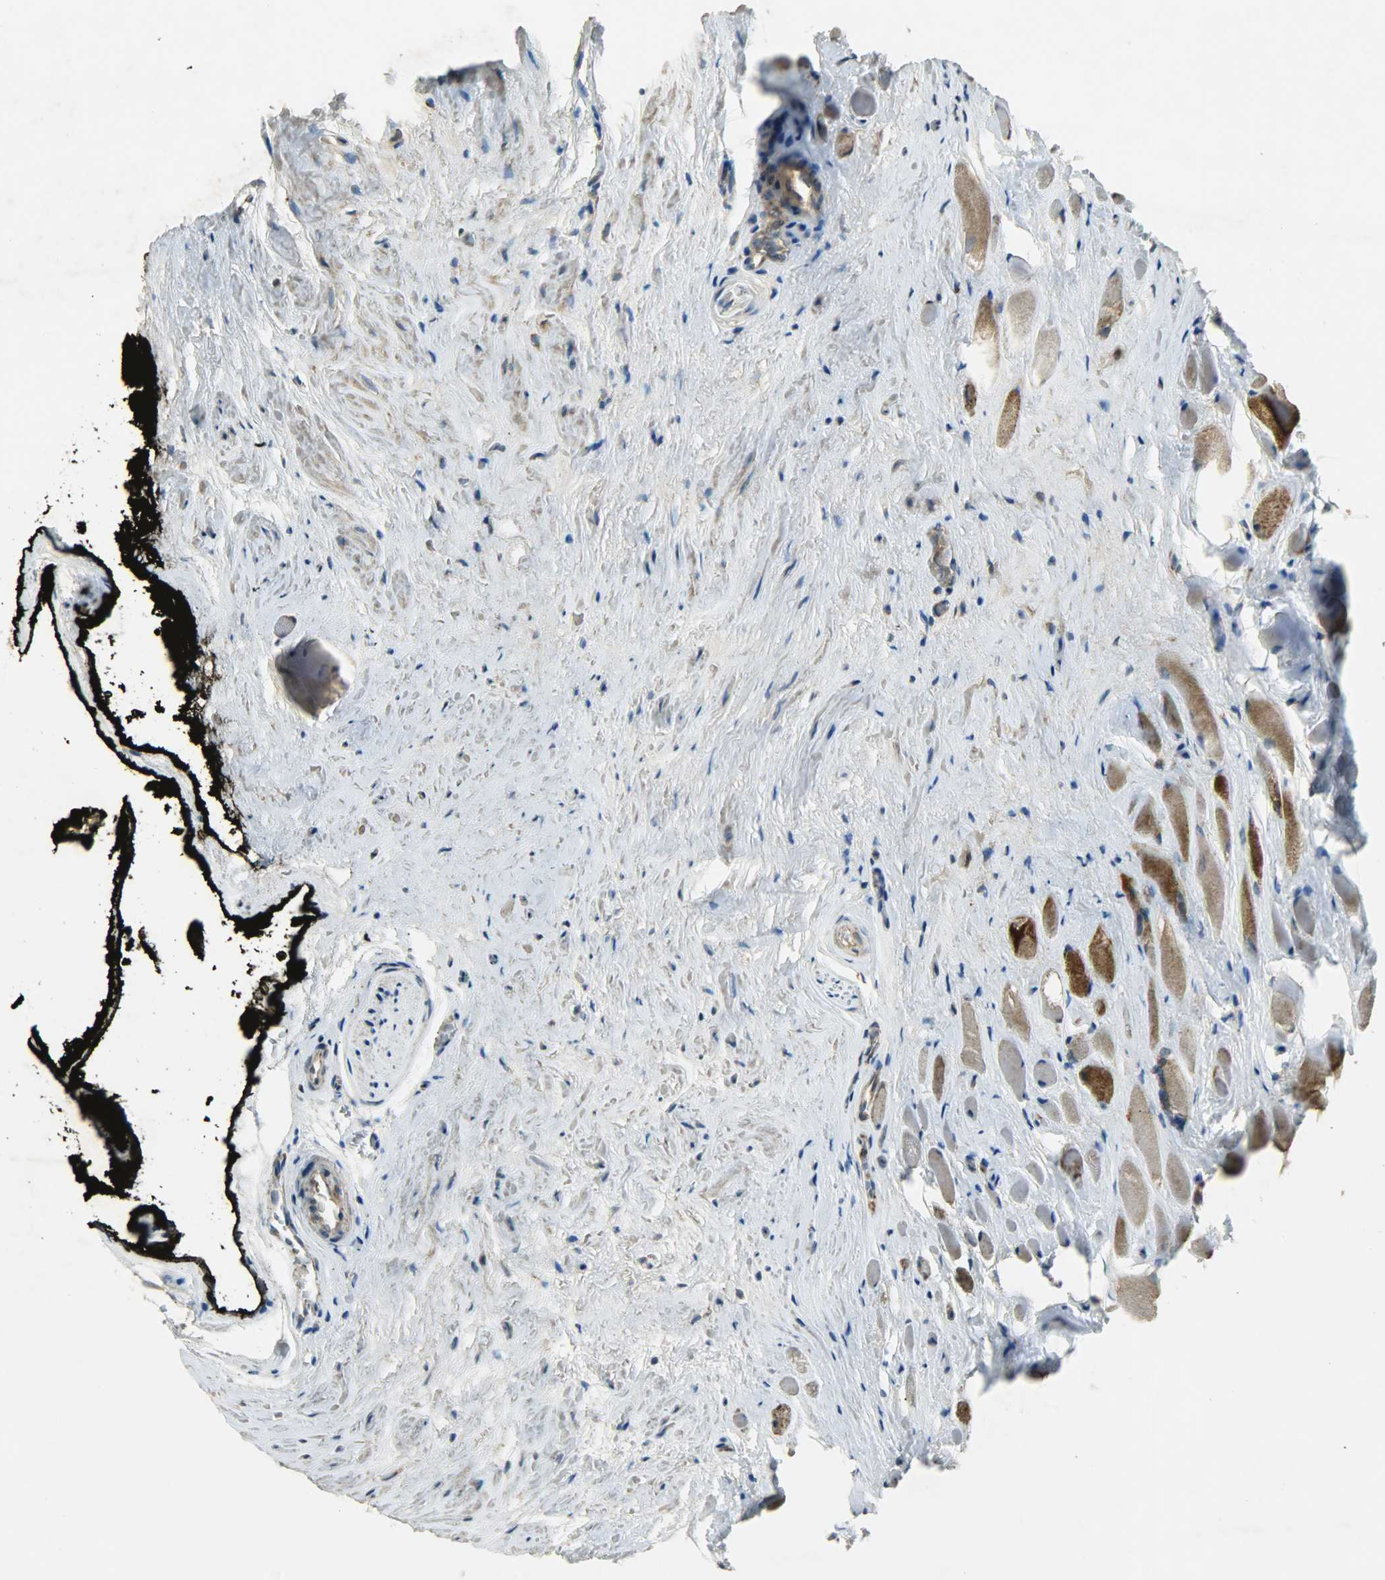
{"staining": {"intensity": "moderate", "quantity": ">75%", "location": "cytoplasmic/membranous"}, "tissue": "prostate cancer", "cell_type": "Tumor cells", "image_type": "cancer", "snomed": [{"axis": "morphology", "description": "Adenocarcinoma, Low grade"}, {"axis": "topography", "description": "Prostate"}], "caption": "A high-resolution micrograph shows IHC staining of prostate cancer (adenocarcinoma (low-grade)), which shows moderate cytoplasmic/membranous expression in approximately >75% of tumor cells.", "gene": "HDHD5", "patient": {"sex": "male", "age": 64}}